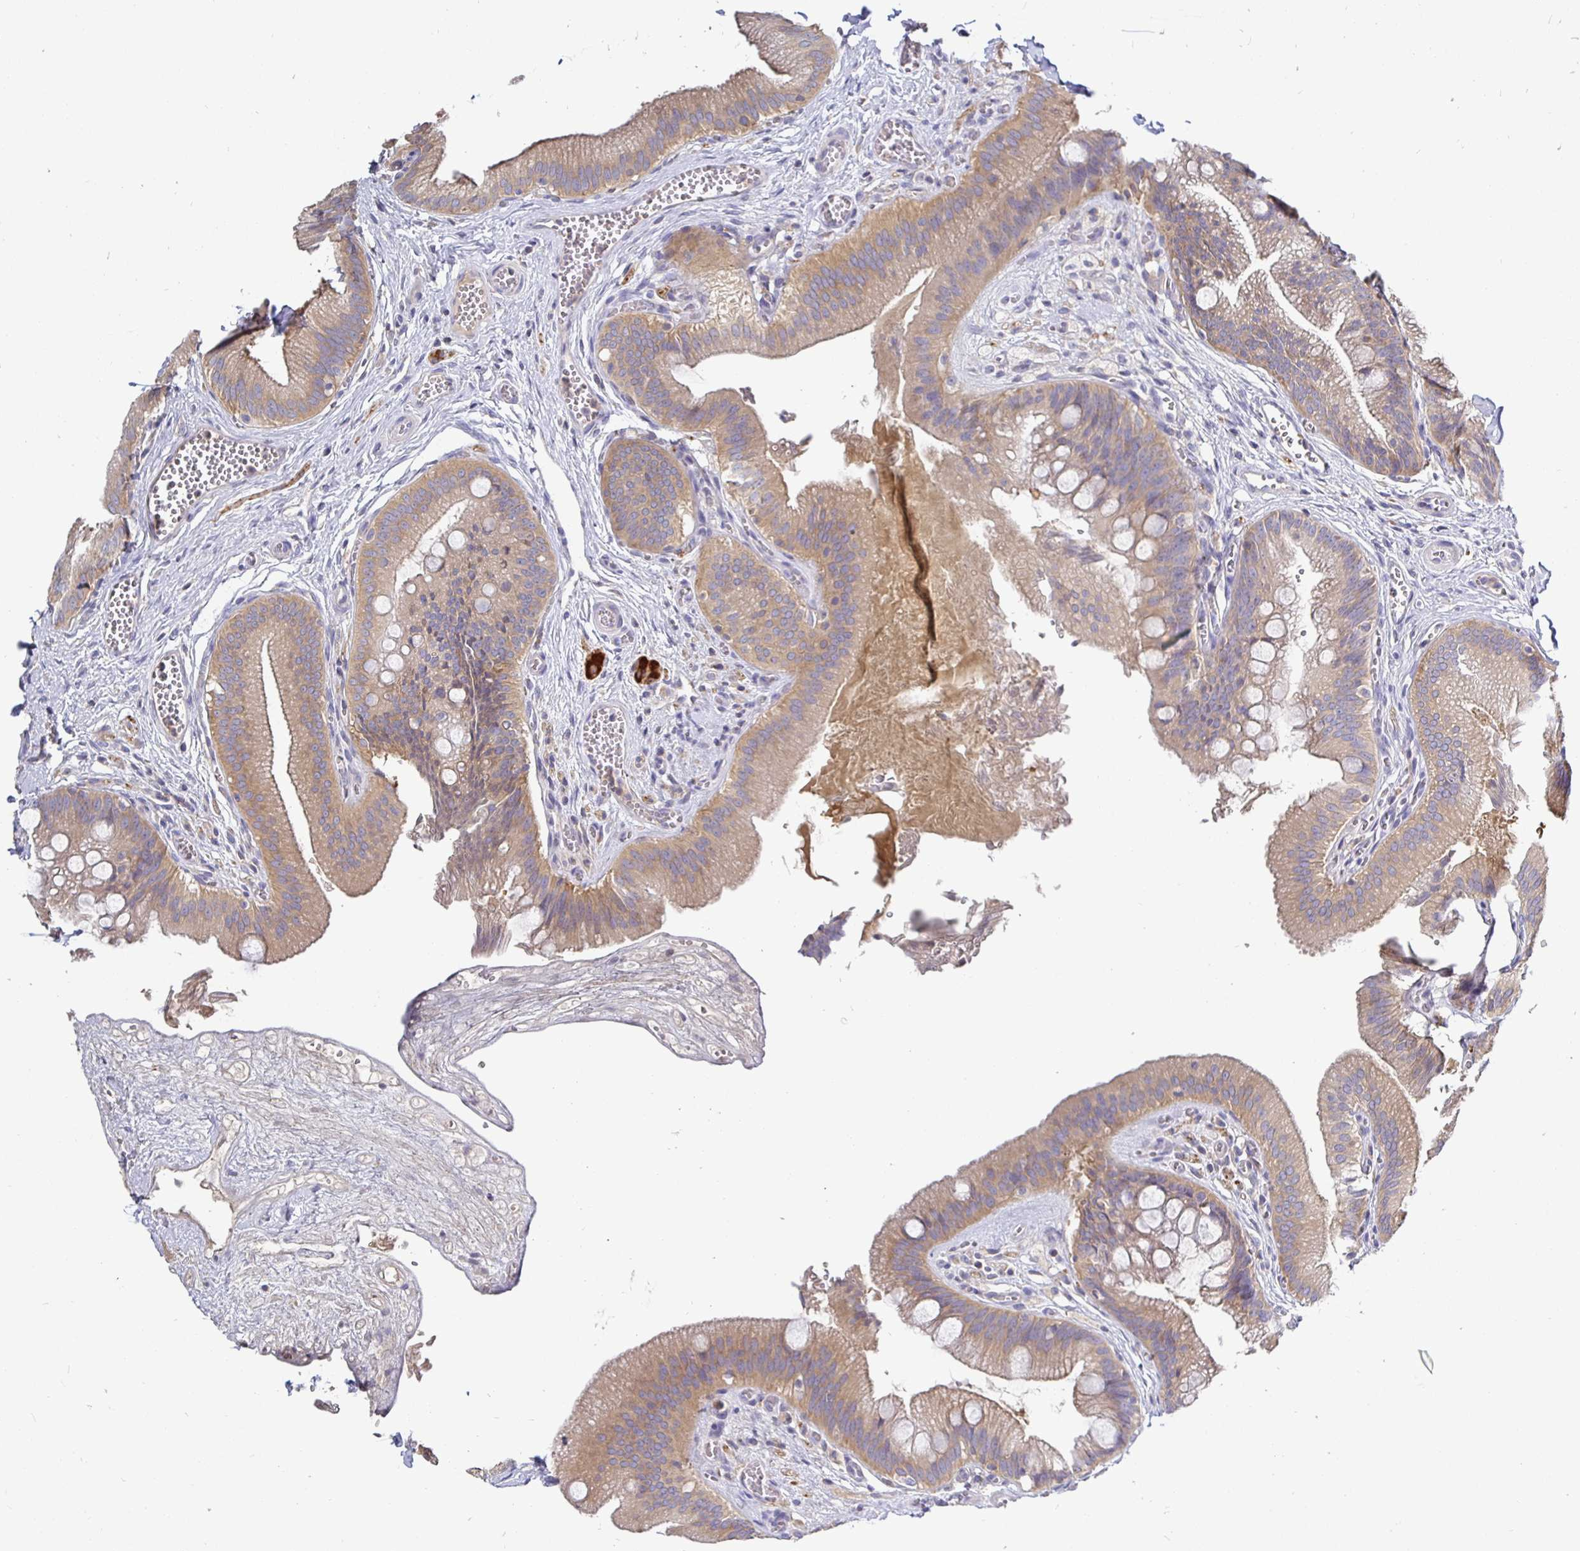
{"staining": {"intensity": "weak", "quantity": ">75%", "location": "cytoplasmic/membranous"}, "tissue": "gallbladder", "cell_type": "Glandular cells", "image_type": "normal", "snomed": [{"axis": "morphology", "description": "Normal tissue, NOS"}, {"axis": "topography", "description": "Gallbladder"}], "caption": "Weak cytoplasmic/membranous staining for a protein is appreciated in approximately >75% of glandular cells of benign gallbladder using IHC.", "gene": "KIF21A", "patient": {"sex": "male", "age": 17}}